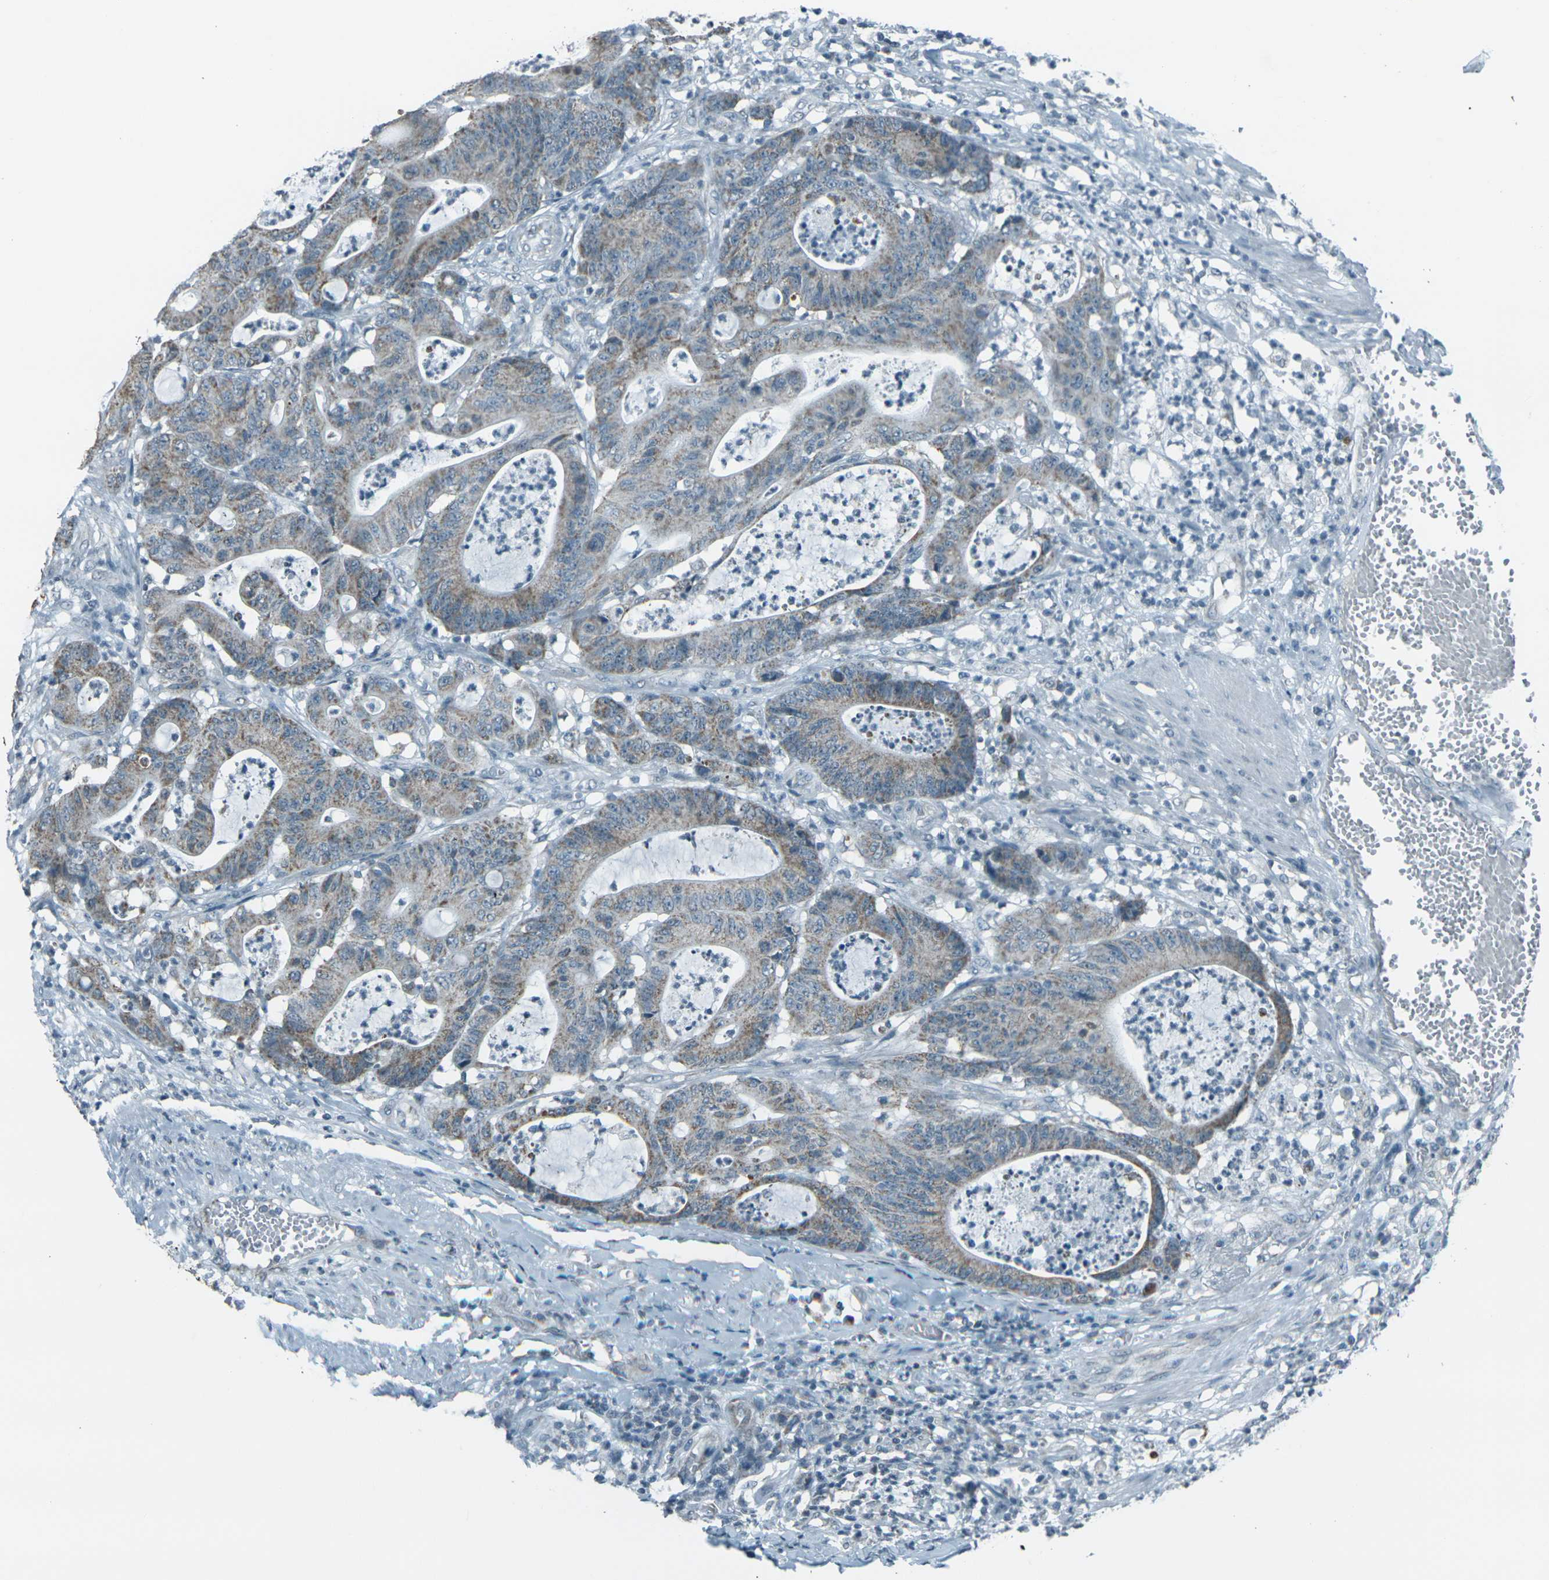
{"staining": {"intensity": "weak", "quantity": ">75%", "location": "cytoplasmic/membranous"}, "tissue": "colorectal cancer", "cell_type": "Tumor cells", "image_type": "cancer", "snomed": [{"axis": "morphology", "description": "Adenocarcinoma, NOS"}, {"axis": "topography", "description": "Colon"}], "caption": "Colorectal adenocarcinoma stained for a protein (brown) displays weak cytoplasmic/membranous positive staining in approximately >75% of tumor cells.", "gene": "H2BC1", "patient": {"sex": "female", "age": 84}}